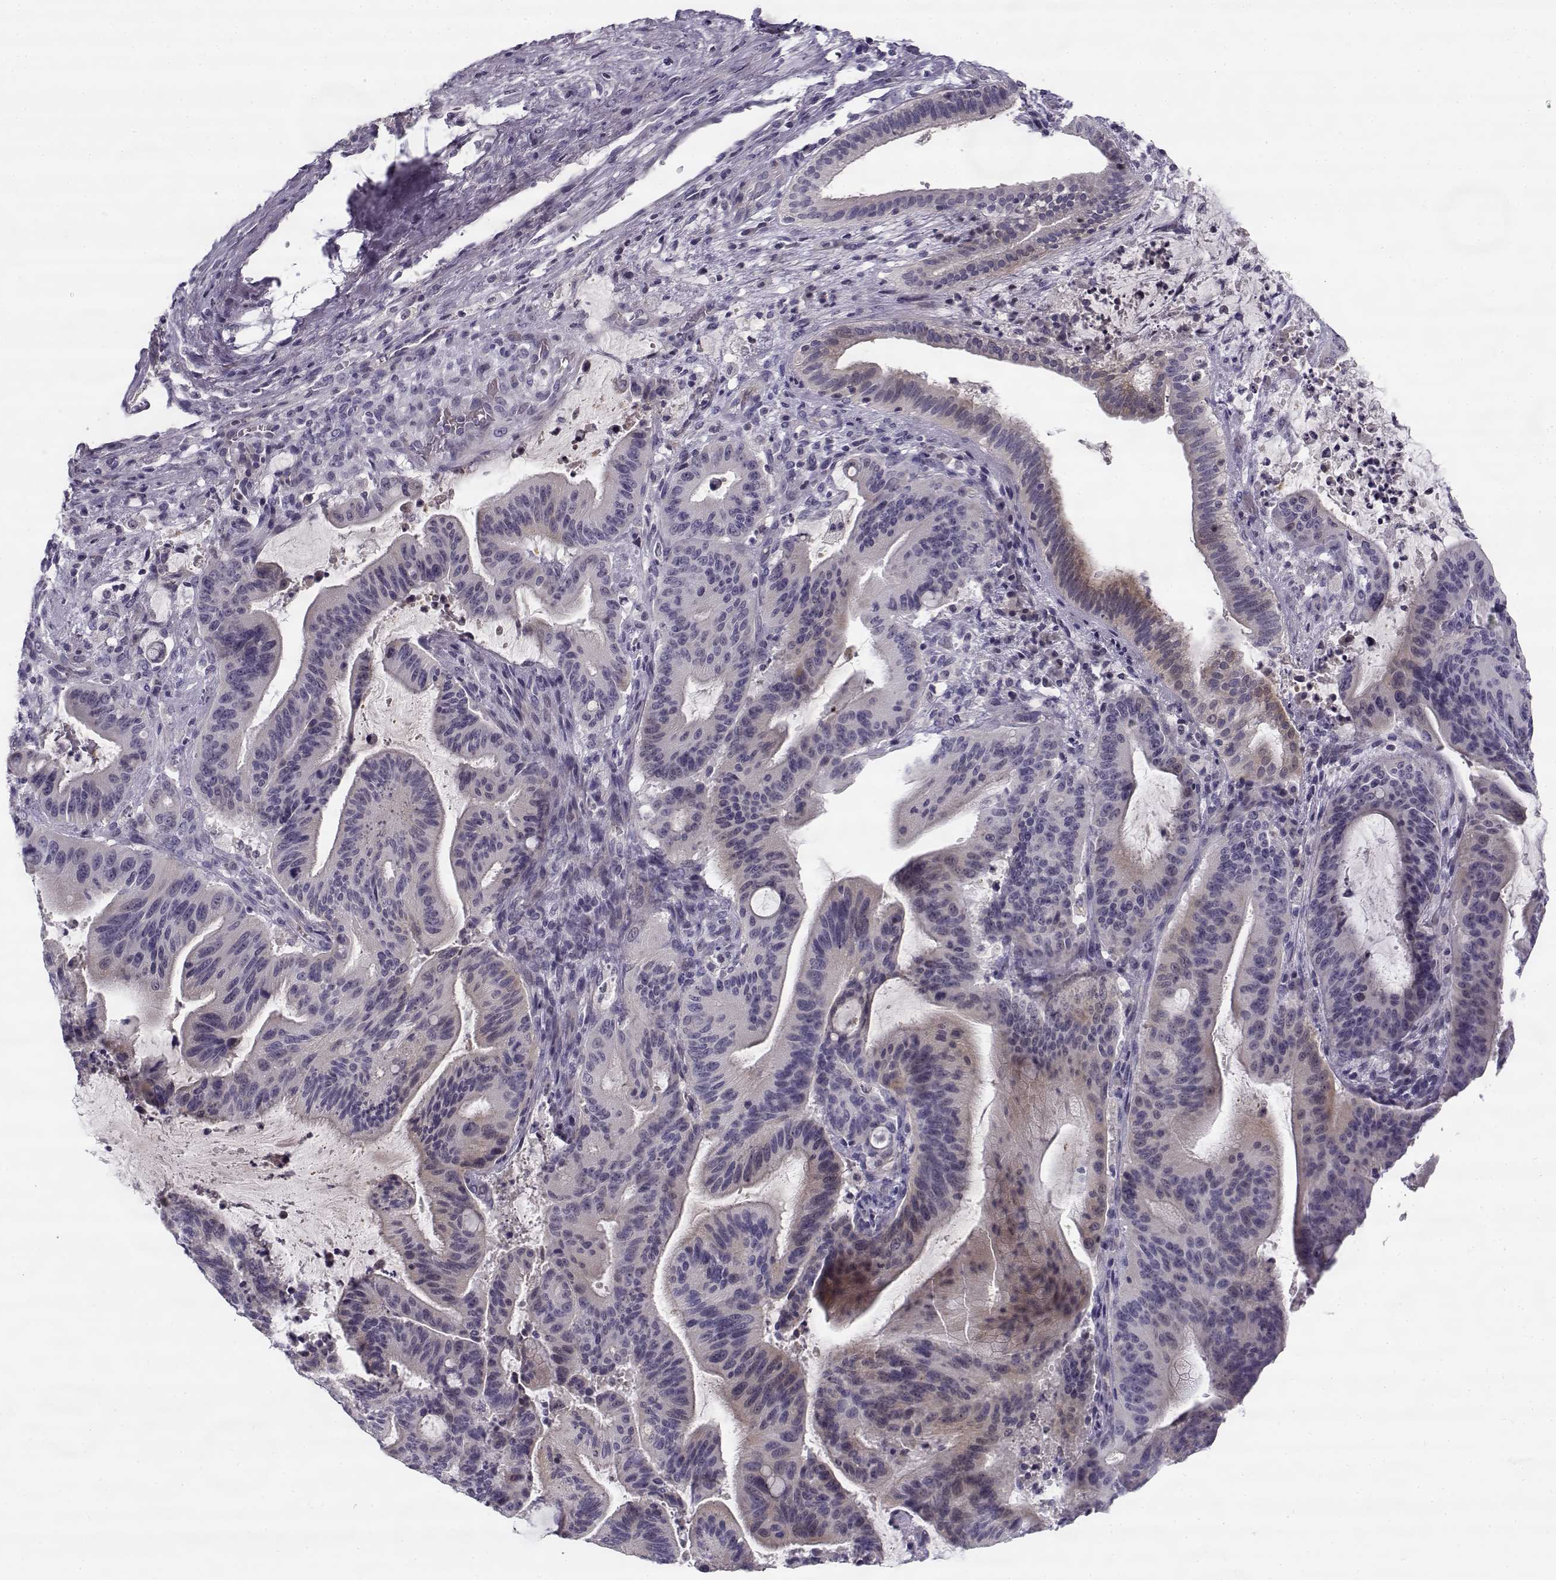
{"staining": {"intensity": "negative", "quantity": "none", "location": "none"}, "tissue": "liver cancer", "cell_type": "Tumor cells", "image_type": "cancer", "snomed": [{"axis": "morphology", "description": "Cholangiocarcinoma"}, {"axis": "topography", "description": "Liver"}], "caption": "A high-resolution photomicrograph shows immunohistochemistry (IHC) staining of liver cholangiocarcinoma, which reveals no significant expression in tumor cells.", "gene": "DDX25", "patient": {"sex": "female", "age": 73}}